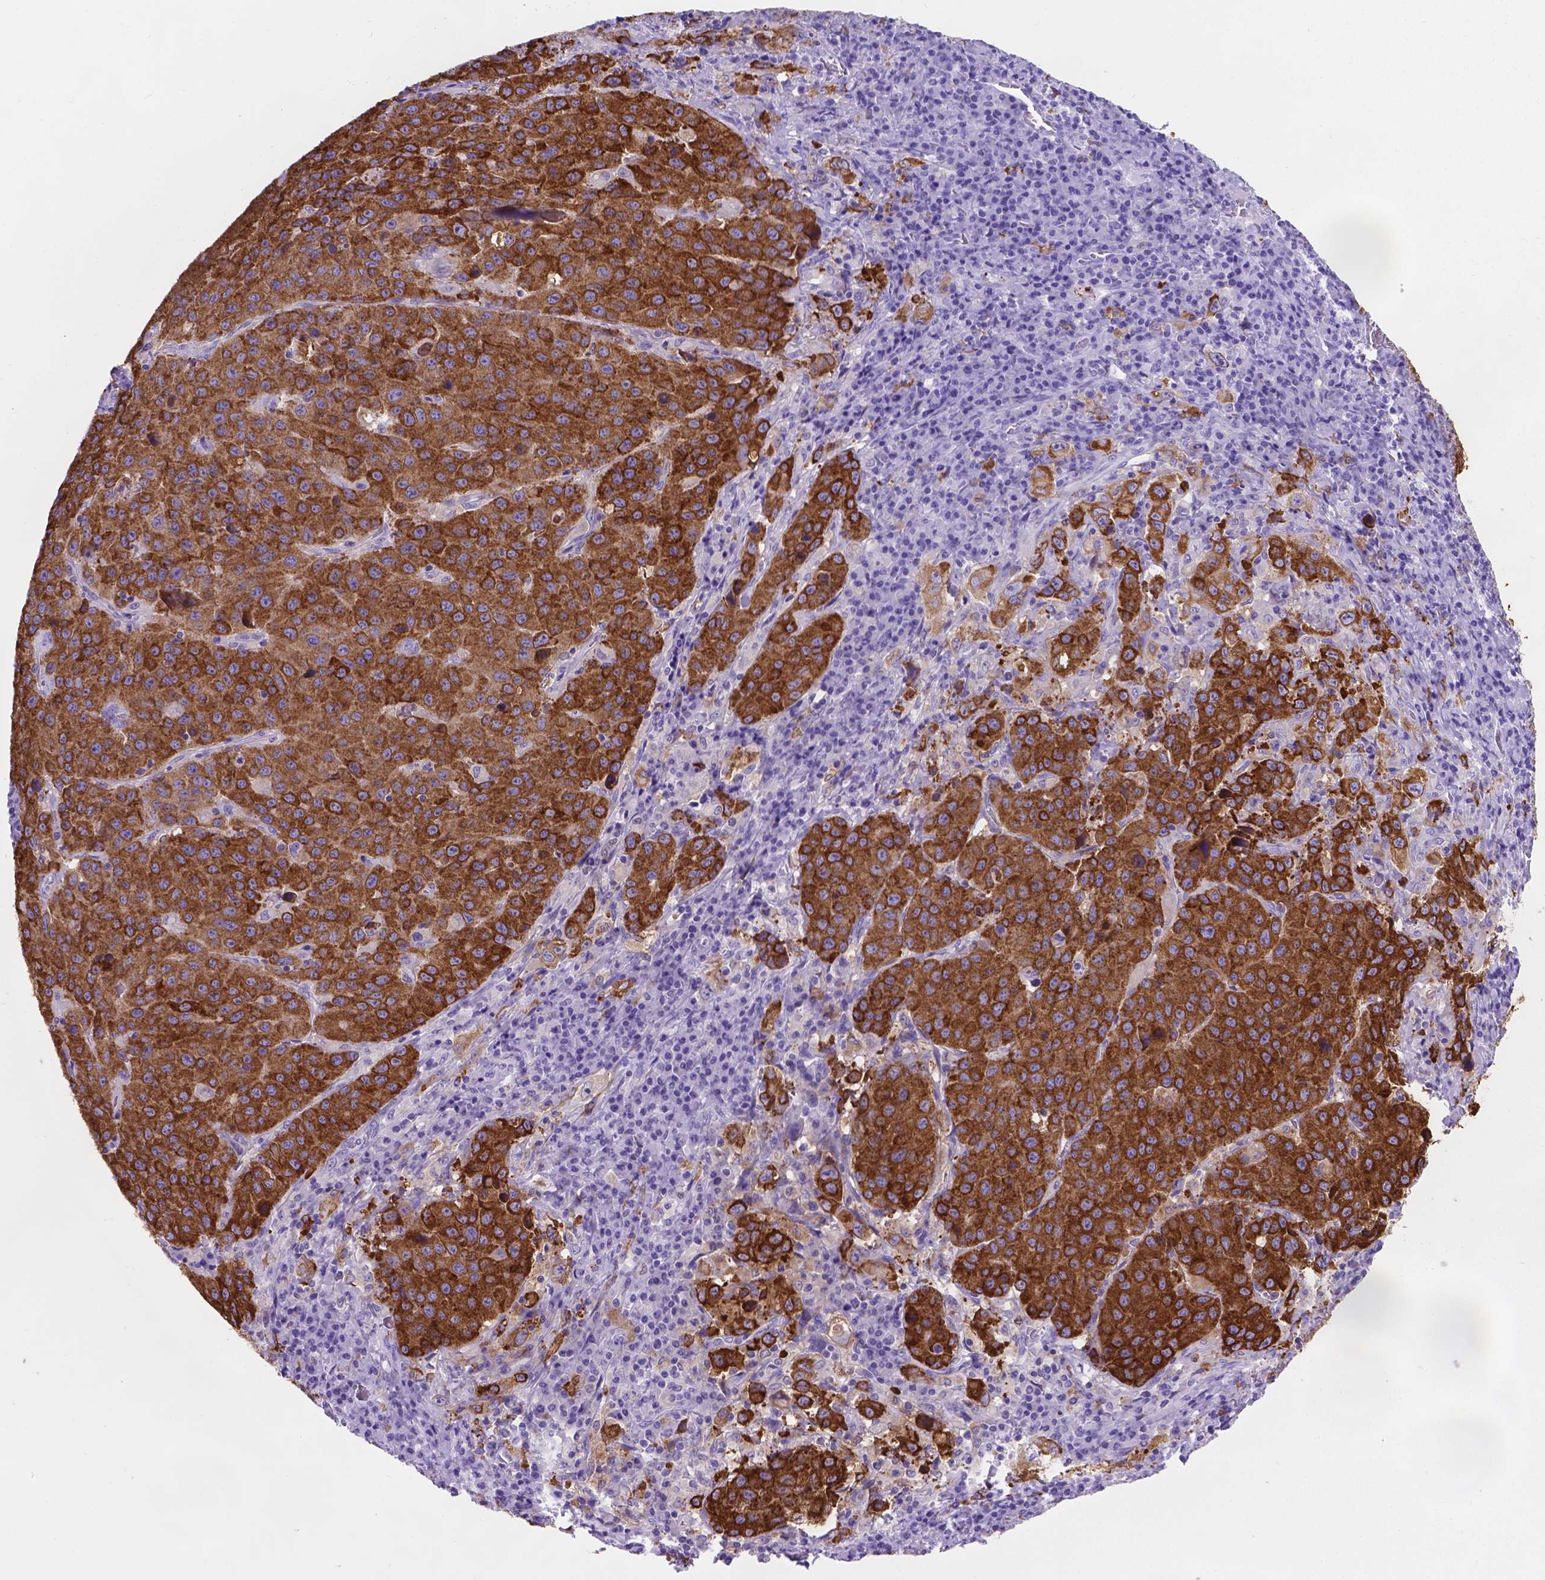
{"staining": {"intensity": "strong", "quantity": ">75%", "location": "cytoplasmic/membranous"}, "tissue": "stomach cancer", "cell_type": "Tumor cells", "image_type": "cancer", "snomed": [{"axis": "morphology", "description": "Adenocarcinoma, NOS"}, {"axis": "topography", "description": "Stomach"}], "caption": "Human stomach cancer (adenocarcinoma) stained for a protein (brown) exhibits strong cytoplasmic/membranous positive expression in about >75% of tumor cells.", "gene": "MACF1", "patient": {"sex": "male", "age": 71}}